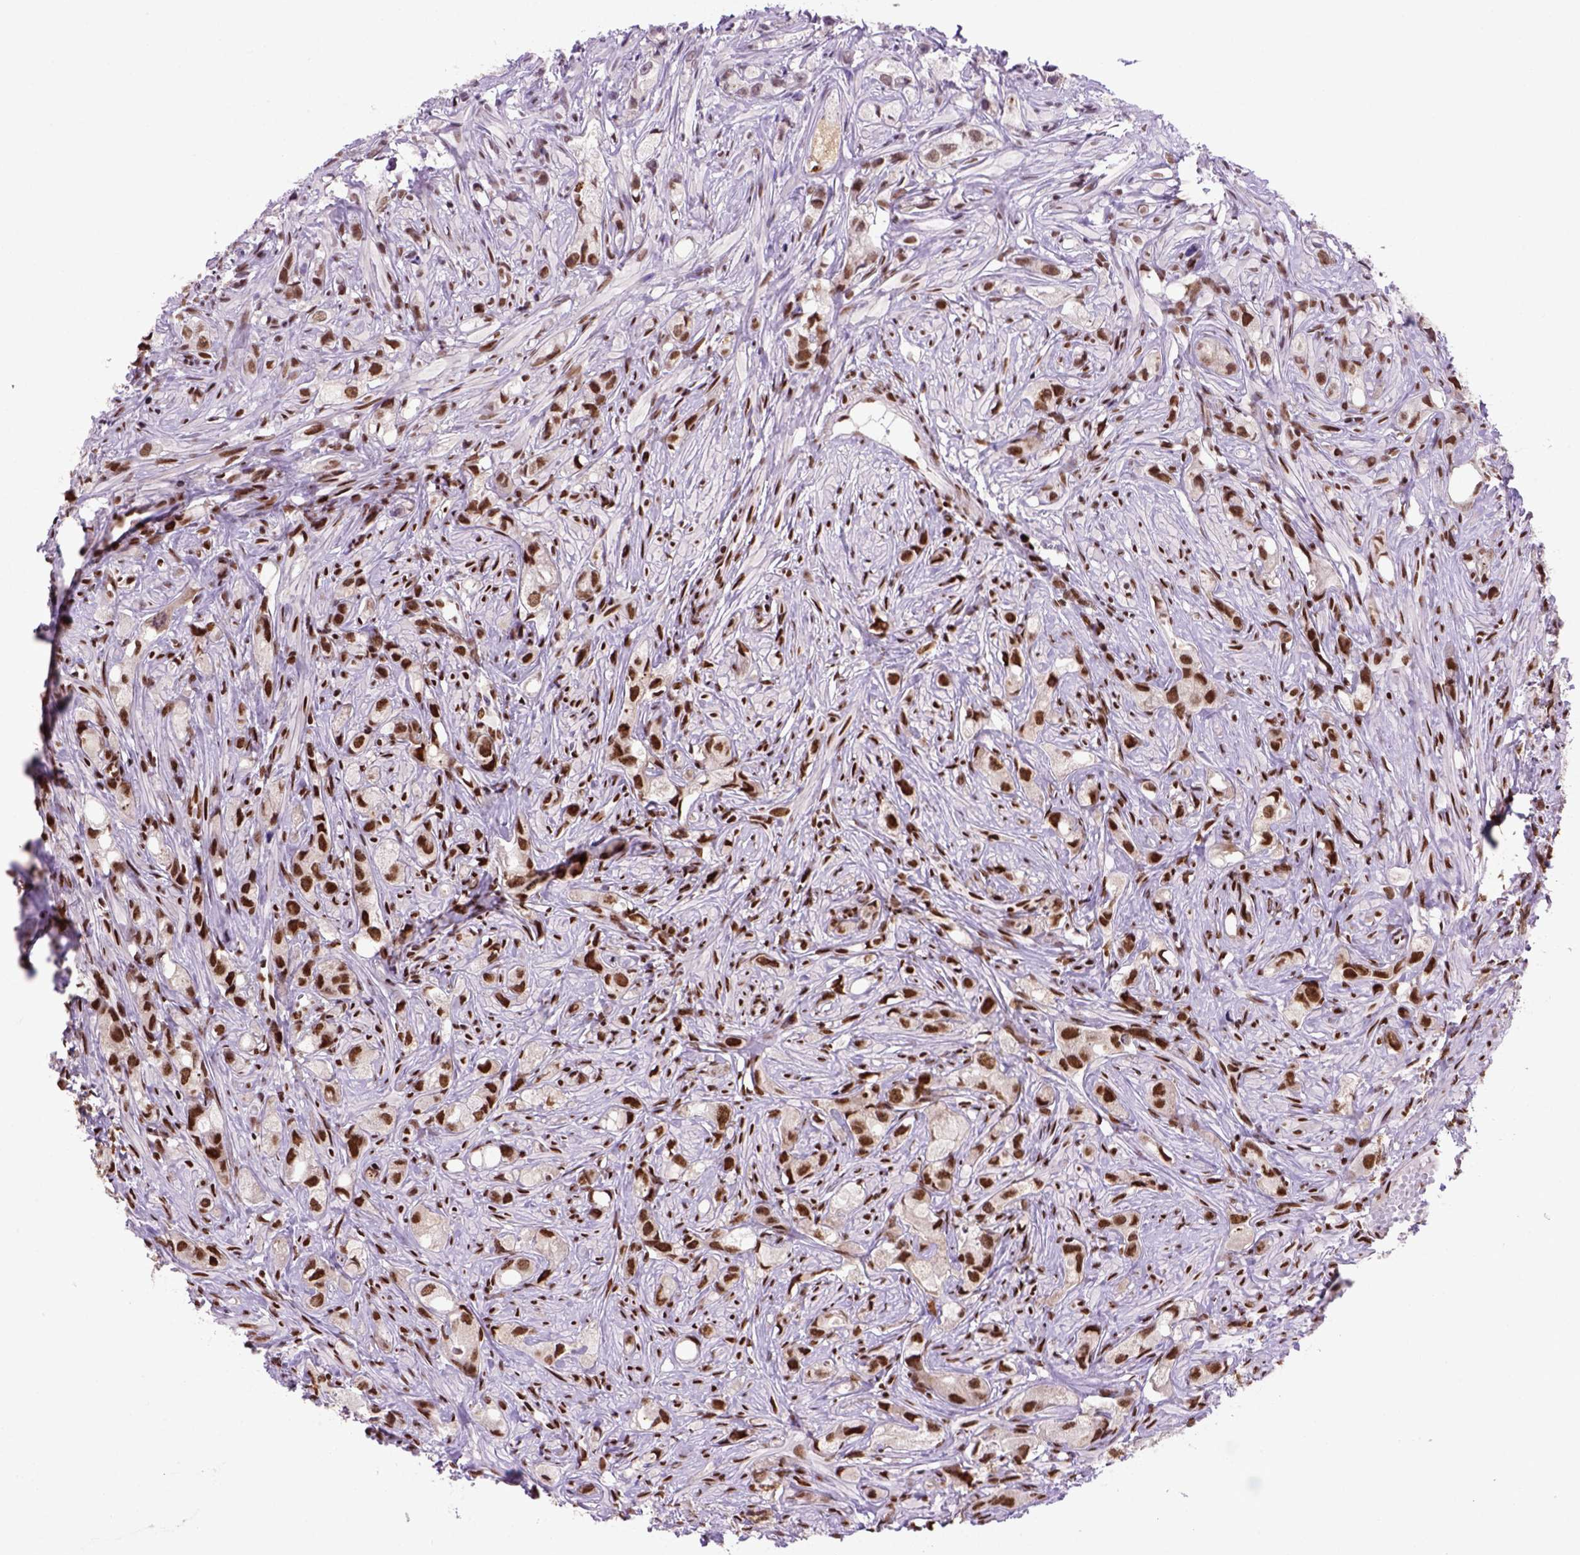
{"staining": {"intensity": "strong", "quantity": ">75%", "location": "nuclear"}, "tissue": "prostate cancer", "cell_type": "Tumor cells", "image_type": "cancer", "snomed": [{"axis": "morphology", "description": "Adenocarcinoma, High grade"}, {"axis": "topography", "description": "Prostate"}], "caption": "DAB (3,3'-diaminobenzidine) immunohistochemical staining of prostate cancer (adenocarcinoma (high-grade)) reveals strong nuclear protein positivity in approximately >75% of tumor cells.", "gene": "NSMCE2", "patient": {"sex": "male", "age": 75}}